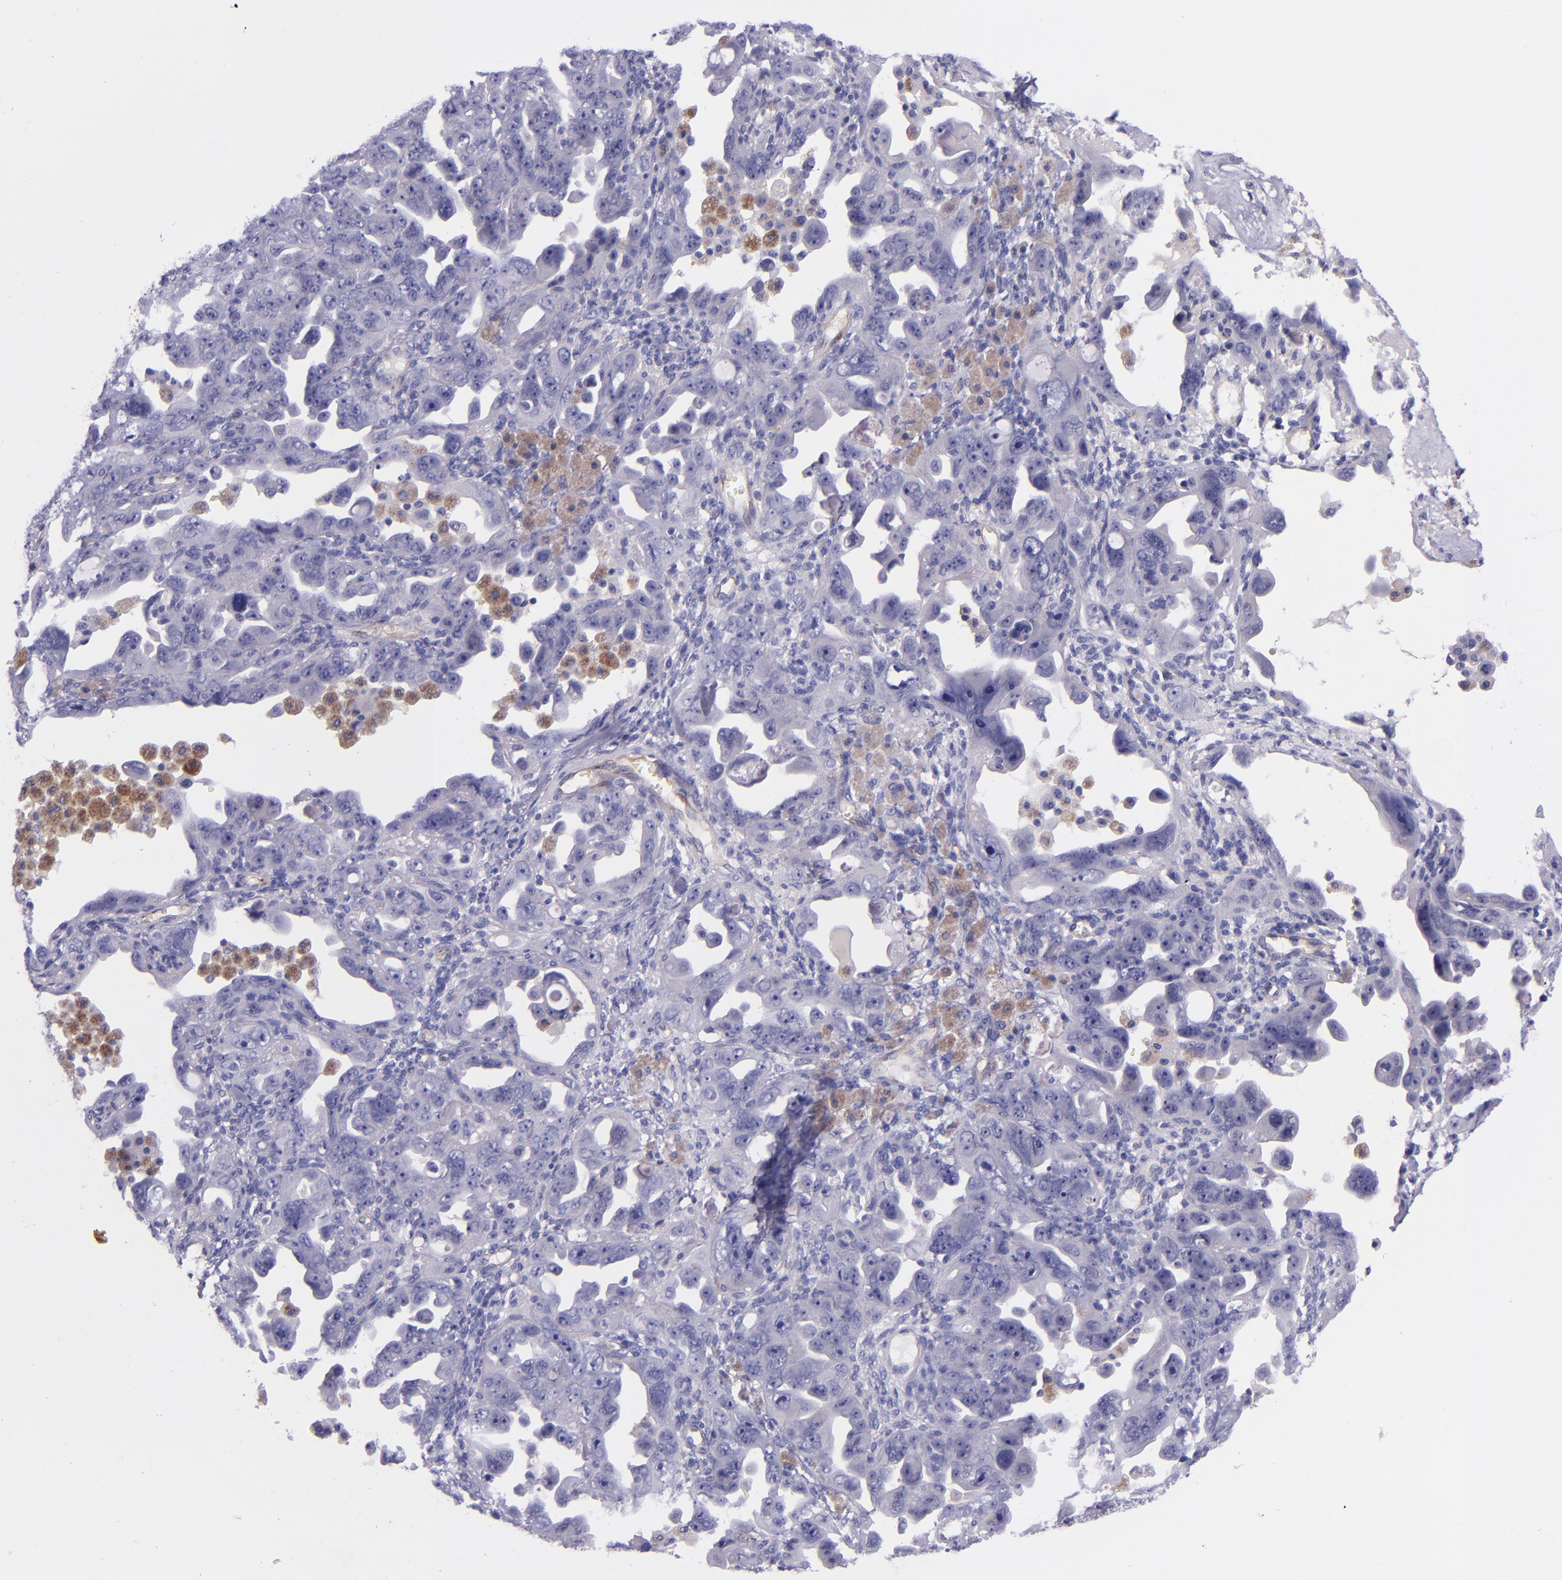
{"staining": {"intensity": "negative", "quantity": "none", "location": "none"}, "tissue": "ovarian cancer", "cell_type": "Tumor cells", "image_type": "cancer", "snomed": [{"axis": "morphology", "description": "Cystadenocarcinoma, serous, NOS"}, {"axis": "topography", "description": "Ovary"}], "caption": "Immunohistochemical staining of serous cystadenocarcinoma (ovarian) reveals no significant positivity in tumor cells. Nuclei are stained in blue.", "gene": "NOS3", "patient": {"sex": "female", "age": 66}}